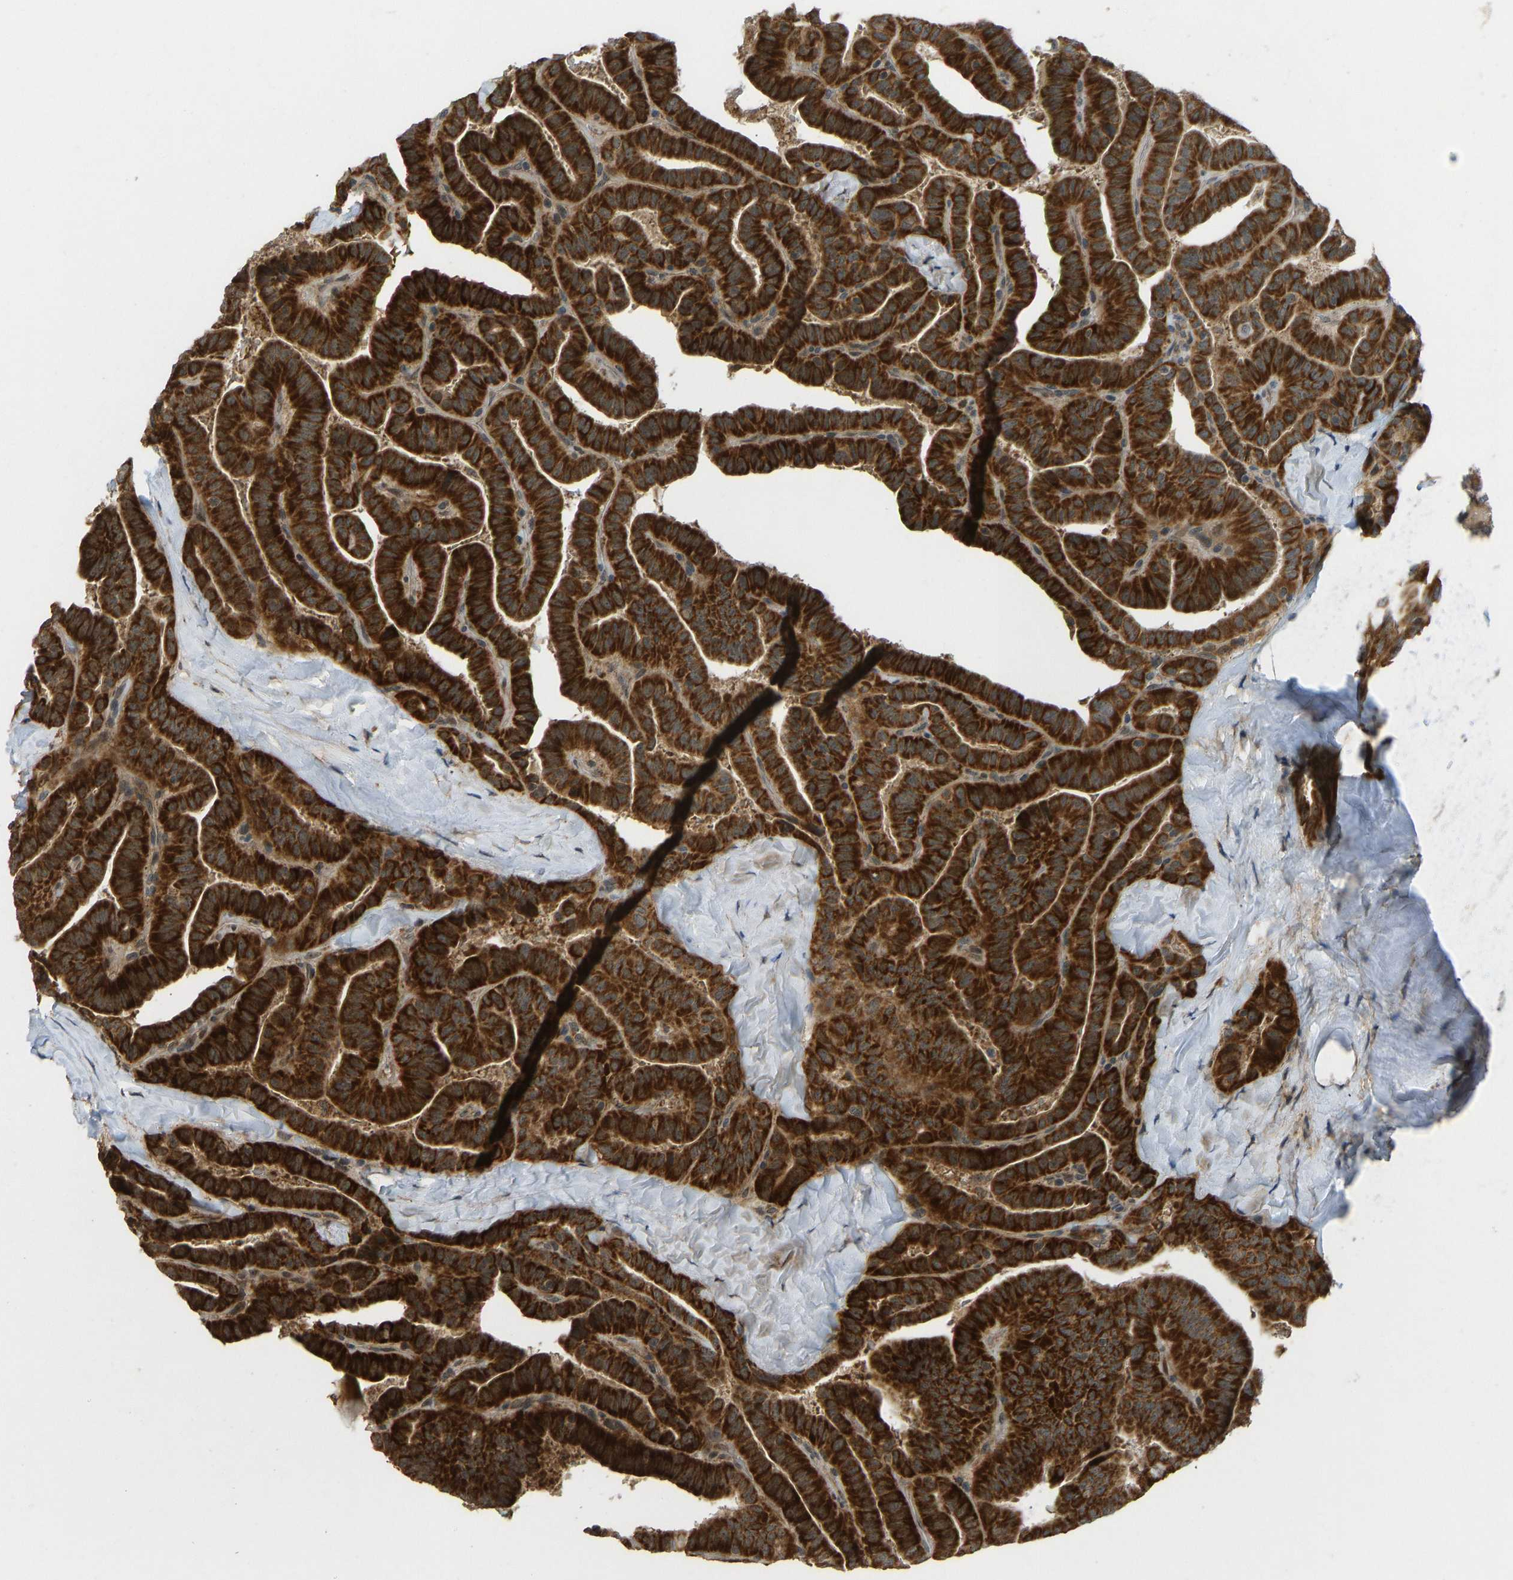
{"staining": {"intensity": "strong", "quantity": ">75%", "location": "cytoplasmic/membranous"}, "tissue": "thyroid cancer", "cell_type": "Tumor cells", "image_type": "cancer", "snomed": [{"axis": "morphology", "description": "Papillary adenocarcinoma, NOS"}, {"axis": "topography", "description": "Thyroid gland"}], "caption": "An immunohistochemistry (IHC) histopathology image of neoplastic tissue is shown. Protein staining in brown shows strong cytoplasmic/membranous positivity in thyroid cancer (papillary adenocarcinoma) within tumor cells. Using DAB (3,3'-diaminobenzidine) (brown) and hematoxylin (blue) stains, captured at high magnification using brightfield microscopy.", "gene": "ACADS", "patient": {"sex": "male", "age": 77}}